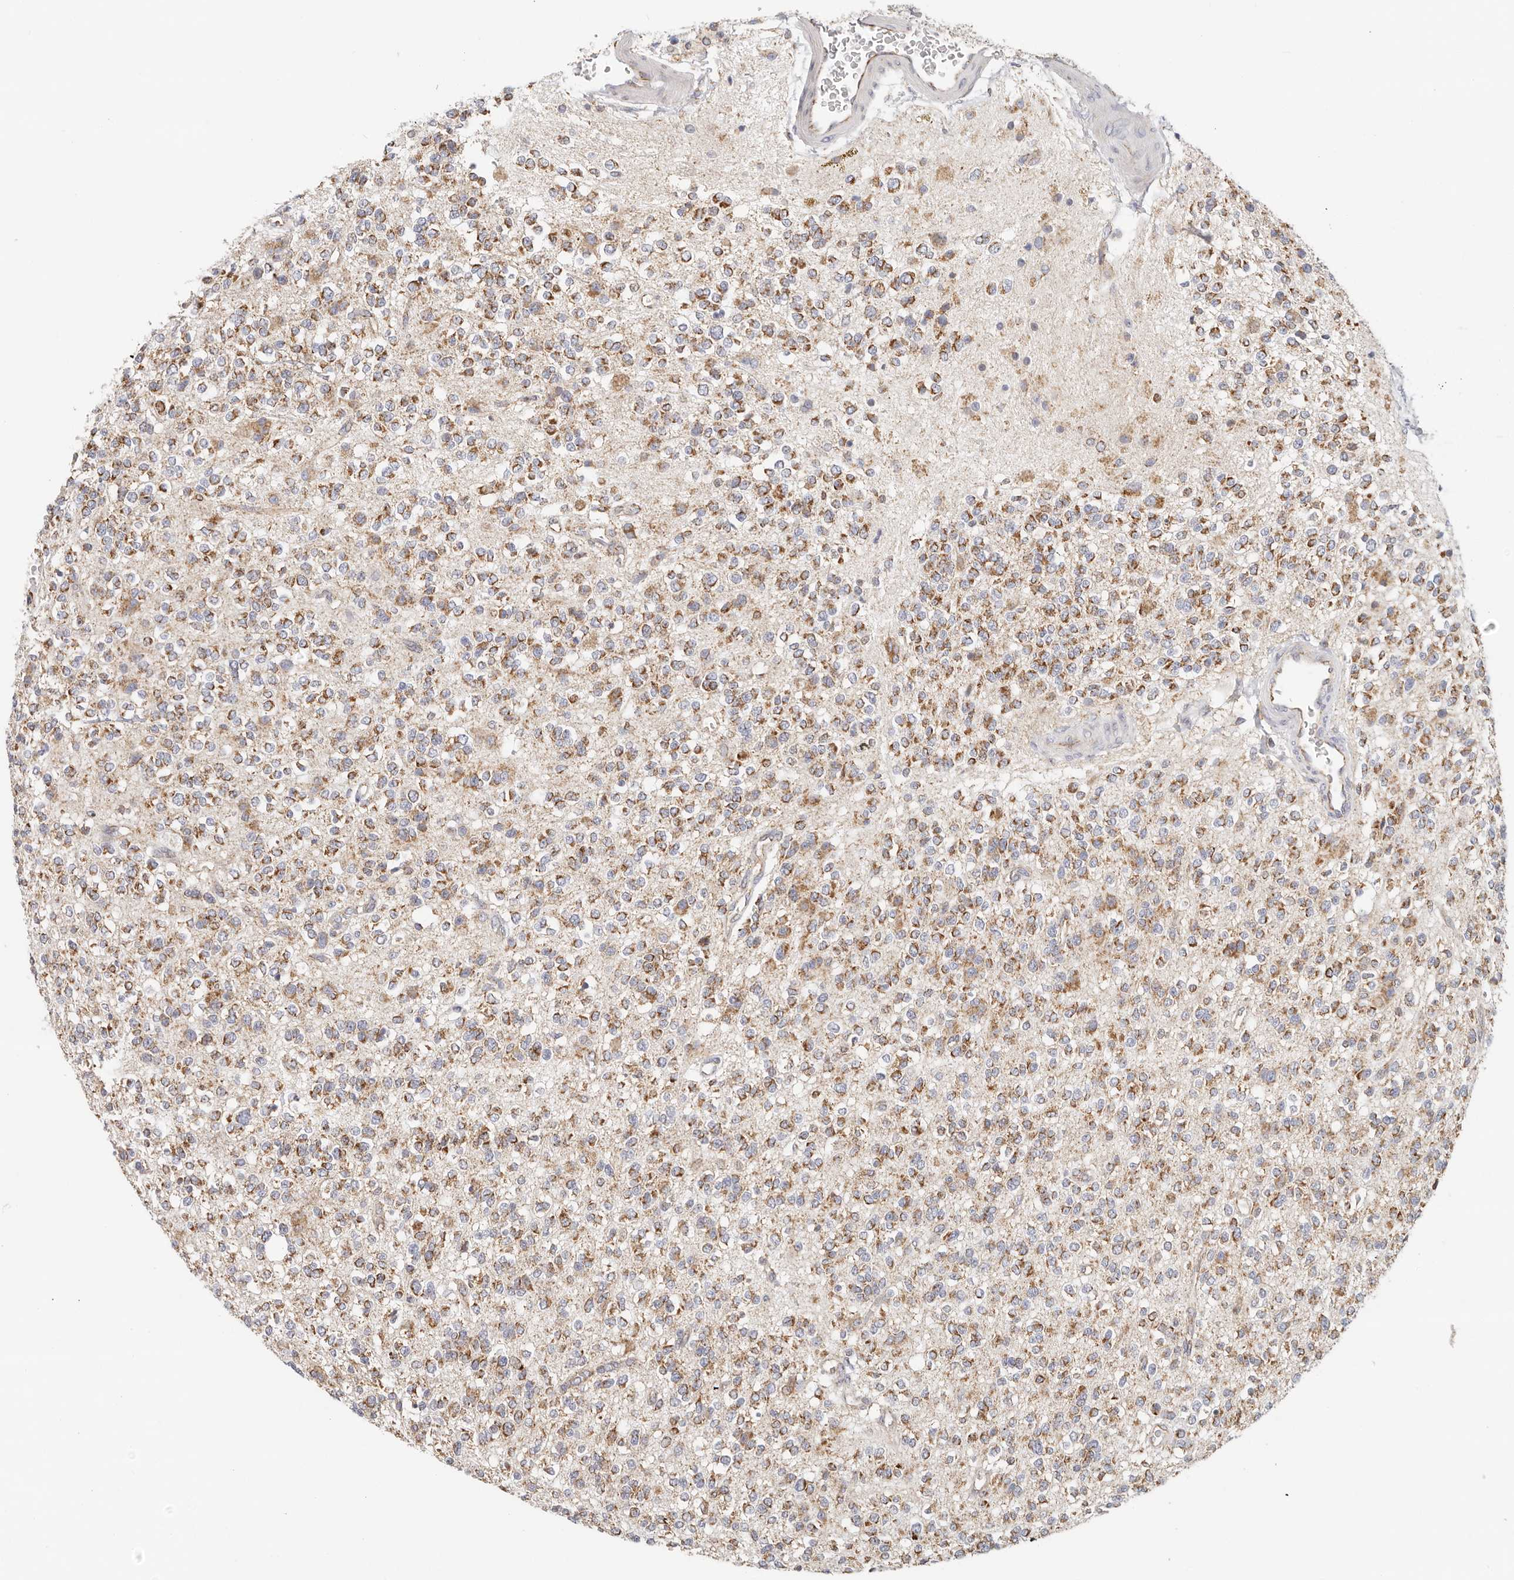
{"staining": {"intensity": "moderate", "quantity": ">75%", "location": "cytoplasmic/membranous"}, "tissue": "glioma", "cell_type": "Tumor cells", "image_type": "cancer", "snomed": [{"axis": "morphology", "description": "Glioma, malignant, High grade"}, {"axis": "topography", "description": "Brain"}], "caption": "Malignant glioma (high-grade) was stained to show a protein in brown. There is medium levels of moderate cytoplasmic/membranous expression in about >75% of tumor cells.", "gene": "AFDN", "patient": {"sex": "male", "age": 34}}